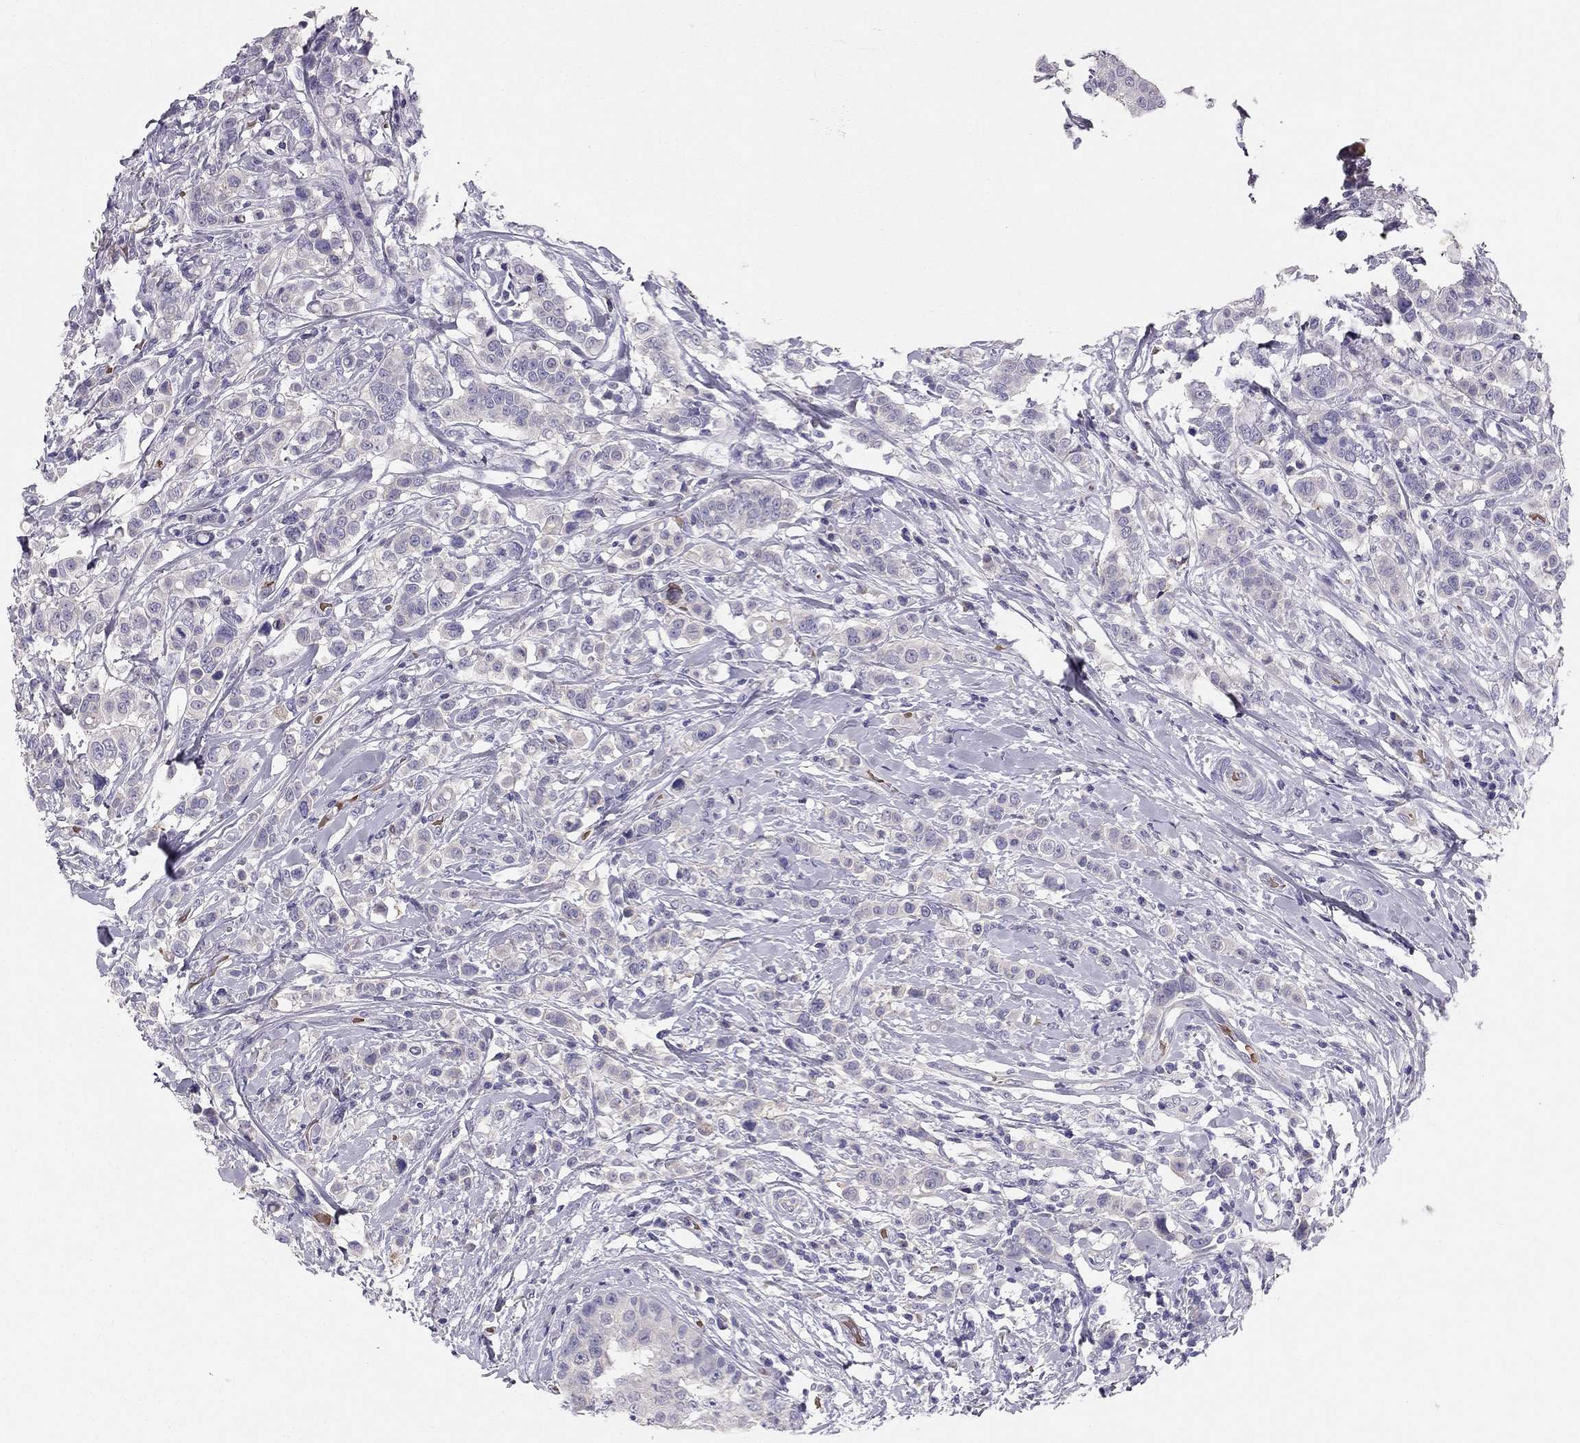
{"staining": {"intensity": "negative", "quantity": "none", "location": "none"}, "tissue": "breast cancer", "cell_type": "Tumor cells", "image_type": "cancer", "snomed": [{"axis": "morphology", "description": "Duct carcinoma"}, {"axis": "topography", "description": "Breast"}], "caption": "Immunohistochemistry image of human breast cancer (infiltrating ductal carcinoma) stained for a protein (brown), which exhibits no staining in tumor cells. The staining was performed using DAB (3,3'-diaminobenzidine) to visualize the protein expression in brown, while the nuclei were stained in blue with hematoxylin (Magnification: 20x).", "gene": "RHD", "patient": {"sex": "female", "age": 27}}